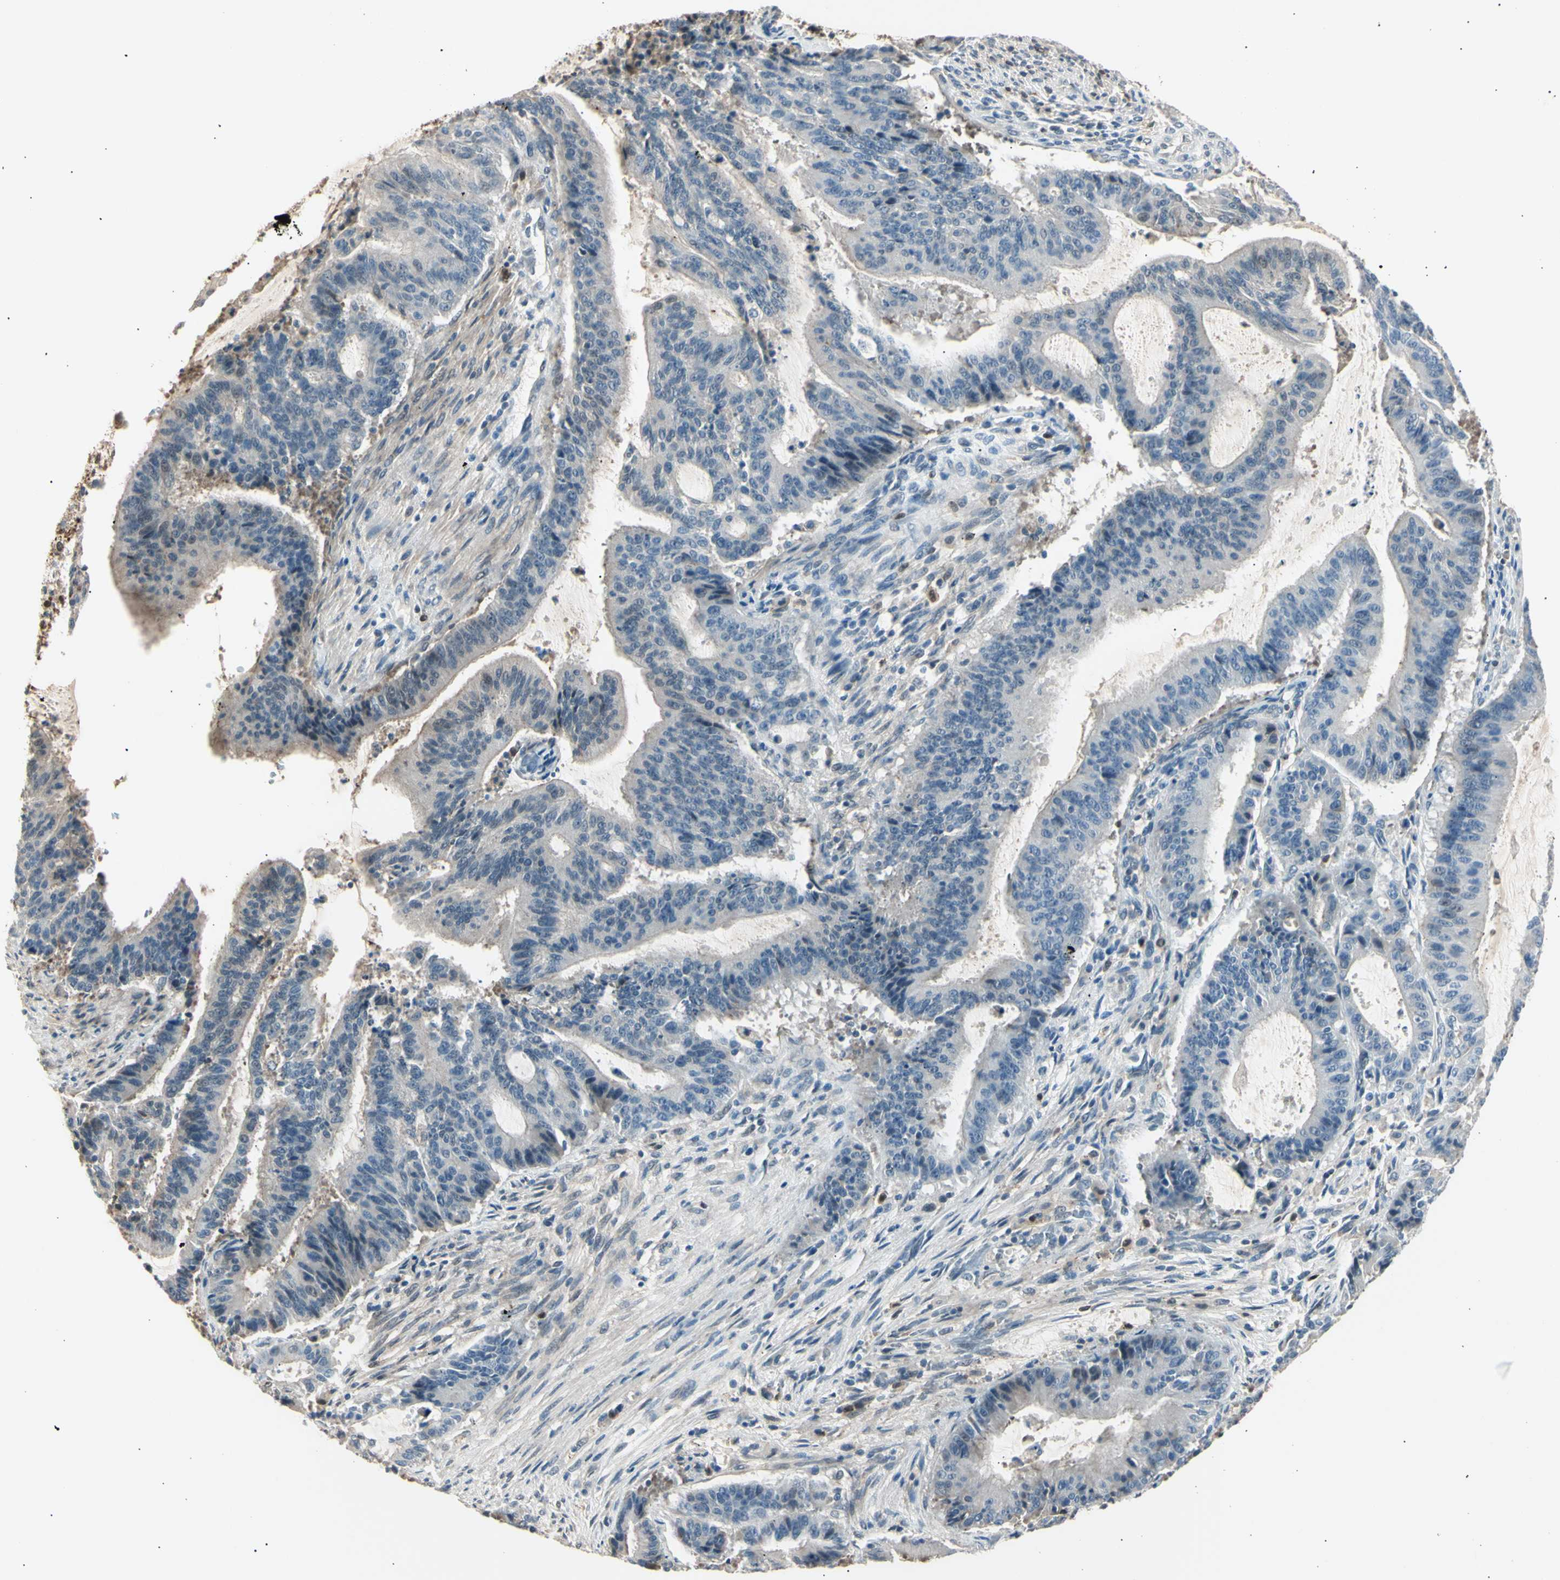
{"staining": {"intensity": "weak", "quantity": "<25%", "location": "cytoplasmic/membranous"}, "tissue": "liver cancer", "cell_type": "Tumor cells", "image_type": "cancer", "snomed": [{"axis": "morphology", "description": "Cholangiocarcinoma"}, {"axis": "topography", "description": "Liver"}], "caption": "IHC image of liver cholangiocarcinoma stained for a protein (brown), which exhibits no expression in tumor cells.", "gene": "LHPP", "patient": {"sex": "female", "age": 73}}